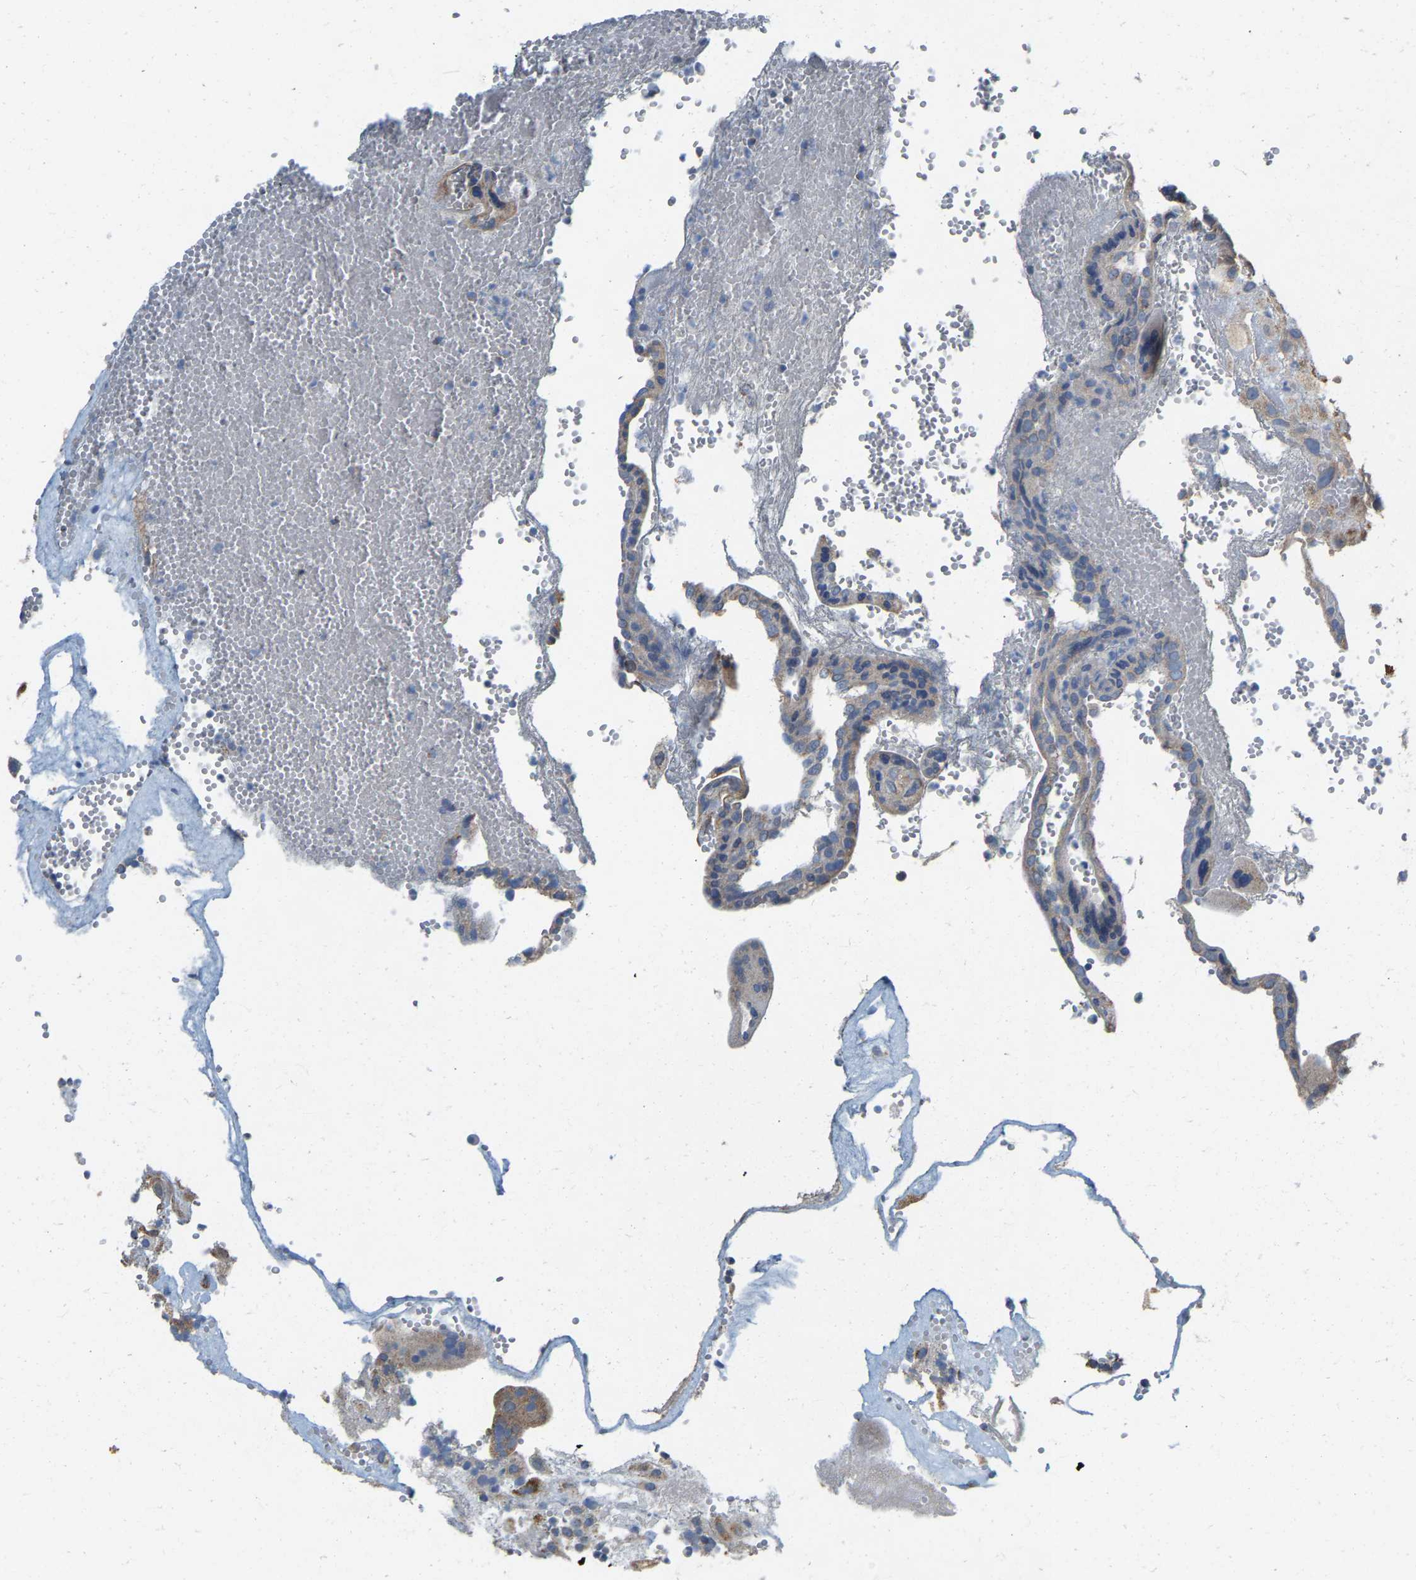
{"staining": {"intensity": "moderate", "quantity": "25%-75%", "location": "cytoplasmic/membranous"}, "tissue": "placenta", "cell_type": "Trophoblastic cells", "image_type": "normal", "snomed": [{"axis": "morphology", "description": "Normal tissue, NOS"}, {"axis": "topography", "description": "Placenta"}], "caption": "Protein staining of unremarkable placenta demonstrates moderate cytoplasmic/membranous staining in about 25%-75% of trophoblastic cells. Nuclei are stained in blue.", "gene": "CBLB", "patient": {"sex": "female", "age": 18}}